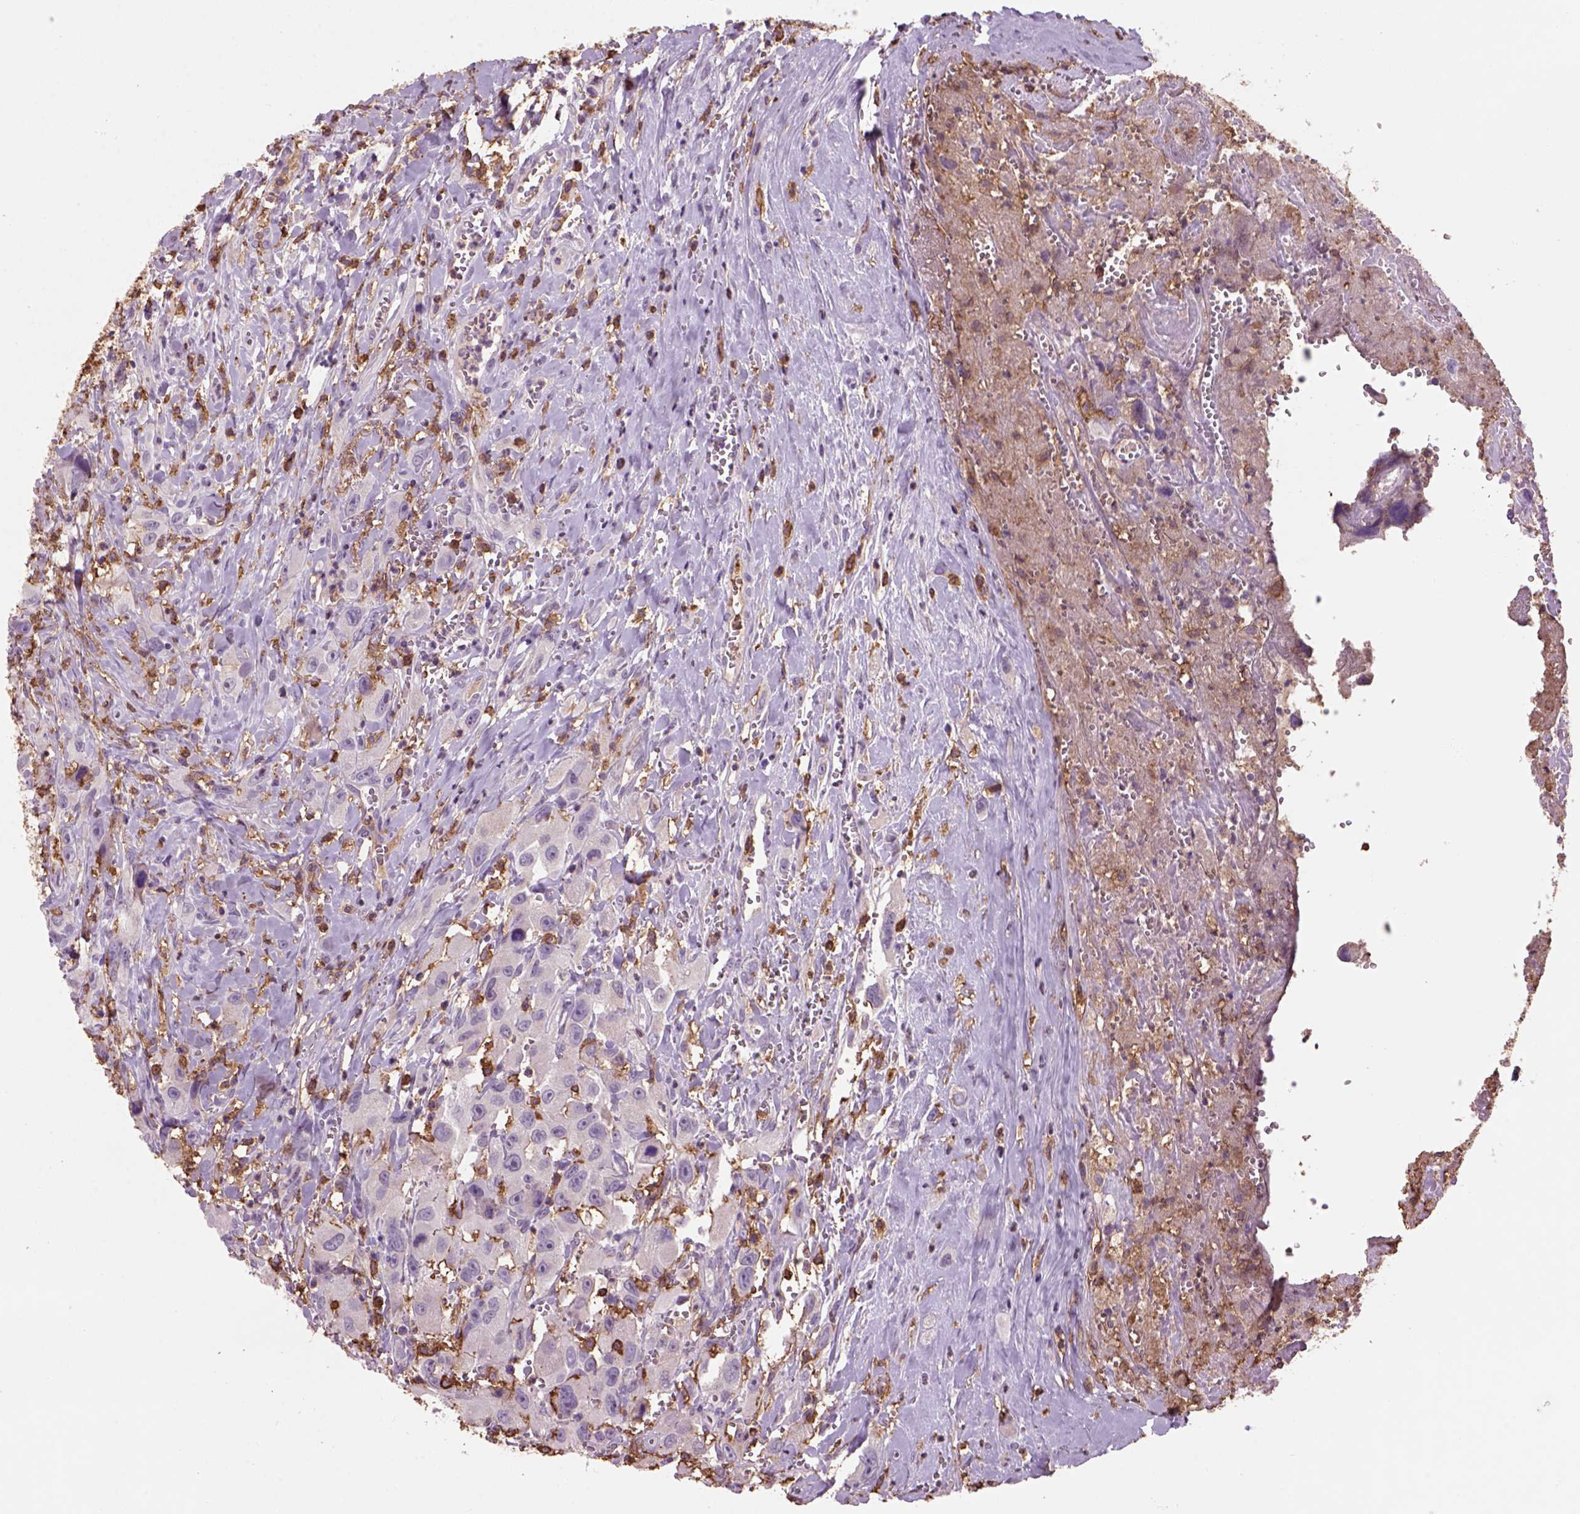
{"staining": {"intensity": "negative", "quantity": "none", "location": "none"}, "tissue": "head and neck cancer", "cell_type": "Tumor cells", "image_type": "cancer", "snomed": [{"axis": "morphology", "description": "Squamous cell carcinoma, NOS"}, {"axis": "morphology", "description": "Squamous cell carcinoma, metastatic, NOS"}, {"axis": "topography", "description": "Oral tissue"}, {"axis": "topography", "description": "Head-Neck"}], "caption": "DAB (3,3'-diaminobenzidine) immunohistochemical staining of human head and neck cancer (metastatic squamous cell carcinoma) displays no significant positivity in tumor cells.", "gene": "CD14", "patient": {"sex": "female", "age": 85}}